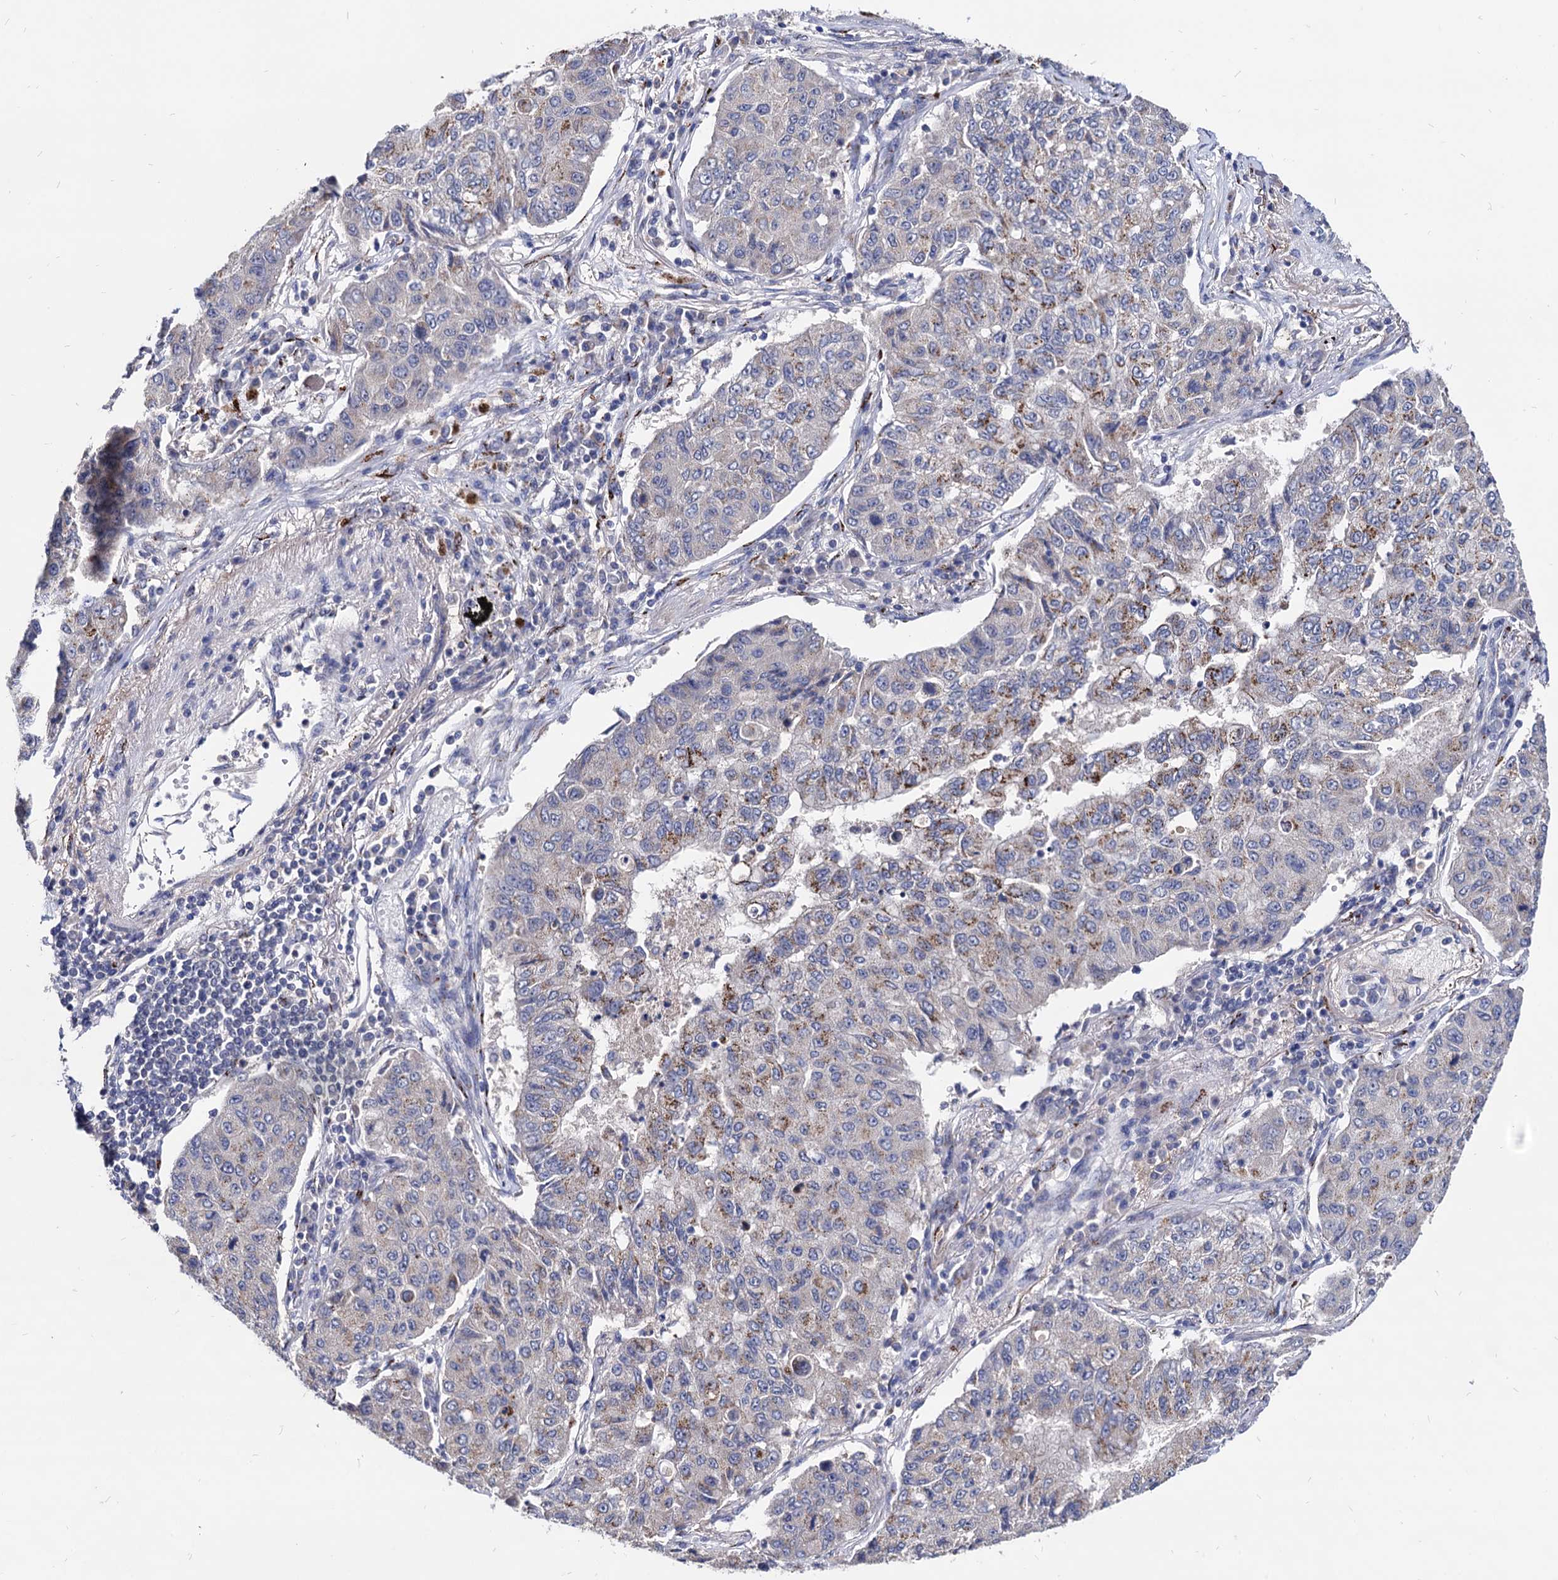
{"staining": {"intensity": "moderate", "quantity": "<25%", "location": "cytoplasmic/membranous"}, "tissue": "lung cancer", "cell_type": "Tumor cells", "image_type": "cancer", "snomed": [{"axis": "morphology", "description": "Squamous cell carcinoma, NOS"}, {"axis": "topography", "description": "Lung"}], "caption": "About <25% of tumor cells in squamous cell carcinoma (lung) exhibit moderate cytoplasmic/membranous protein positivity as visualized by brown immunohistochemical staining.", "gene": "ESD", "patient": {"sex": "male", "age": 74}}